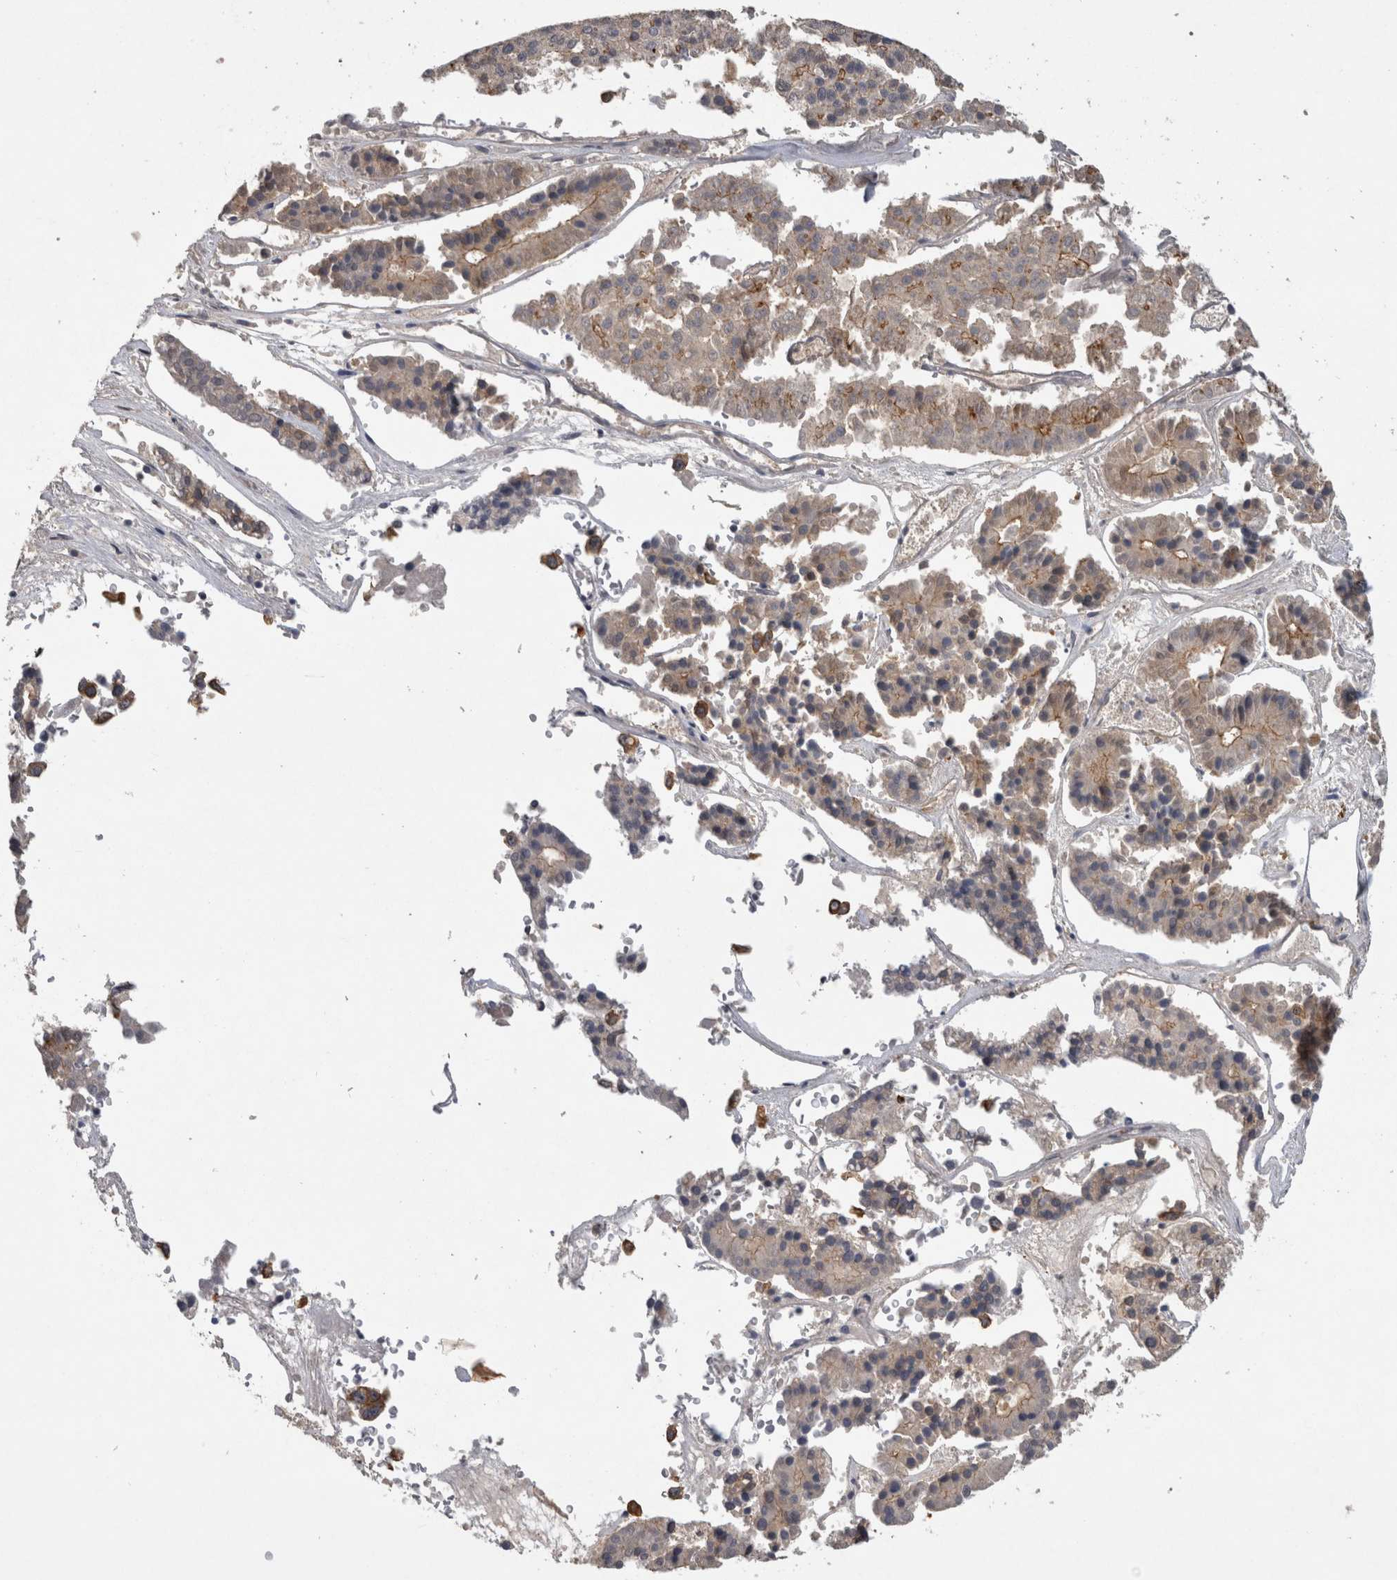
{"staining": {"intensity": "weak", "quantity": "<25%", "location": "cytoplasmic/membranous"}, "tissue": "pancreatic cancer", "cell_type": "Tumor cells", "image_type": "cancer", "snomed": [{"axis": "morphology", "description": "Adenocarcinoma, NOS"}, {"axis": "topography", "description": "Pancreas"}], "caption": "This micrograph is of pancreatic adenocarcinoma stained with immunohistochemistry to label a protein in brown with the nuclei are counter-stained blue. There is no expression in tumor cells. (Brightfield microscopy of DAB (3,3'-diaminobenzidine) immunohistochemistry (IHC) at high magnification).", "gene": "RHPN1", "patient": {"sex": "male", "age": 50}}